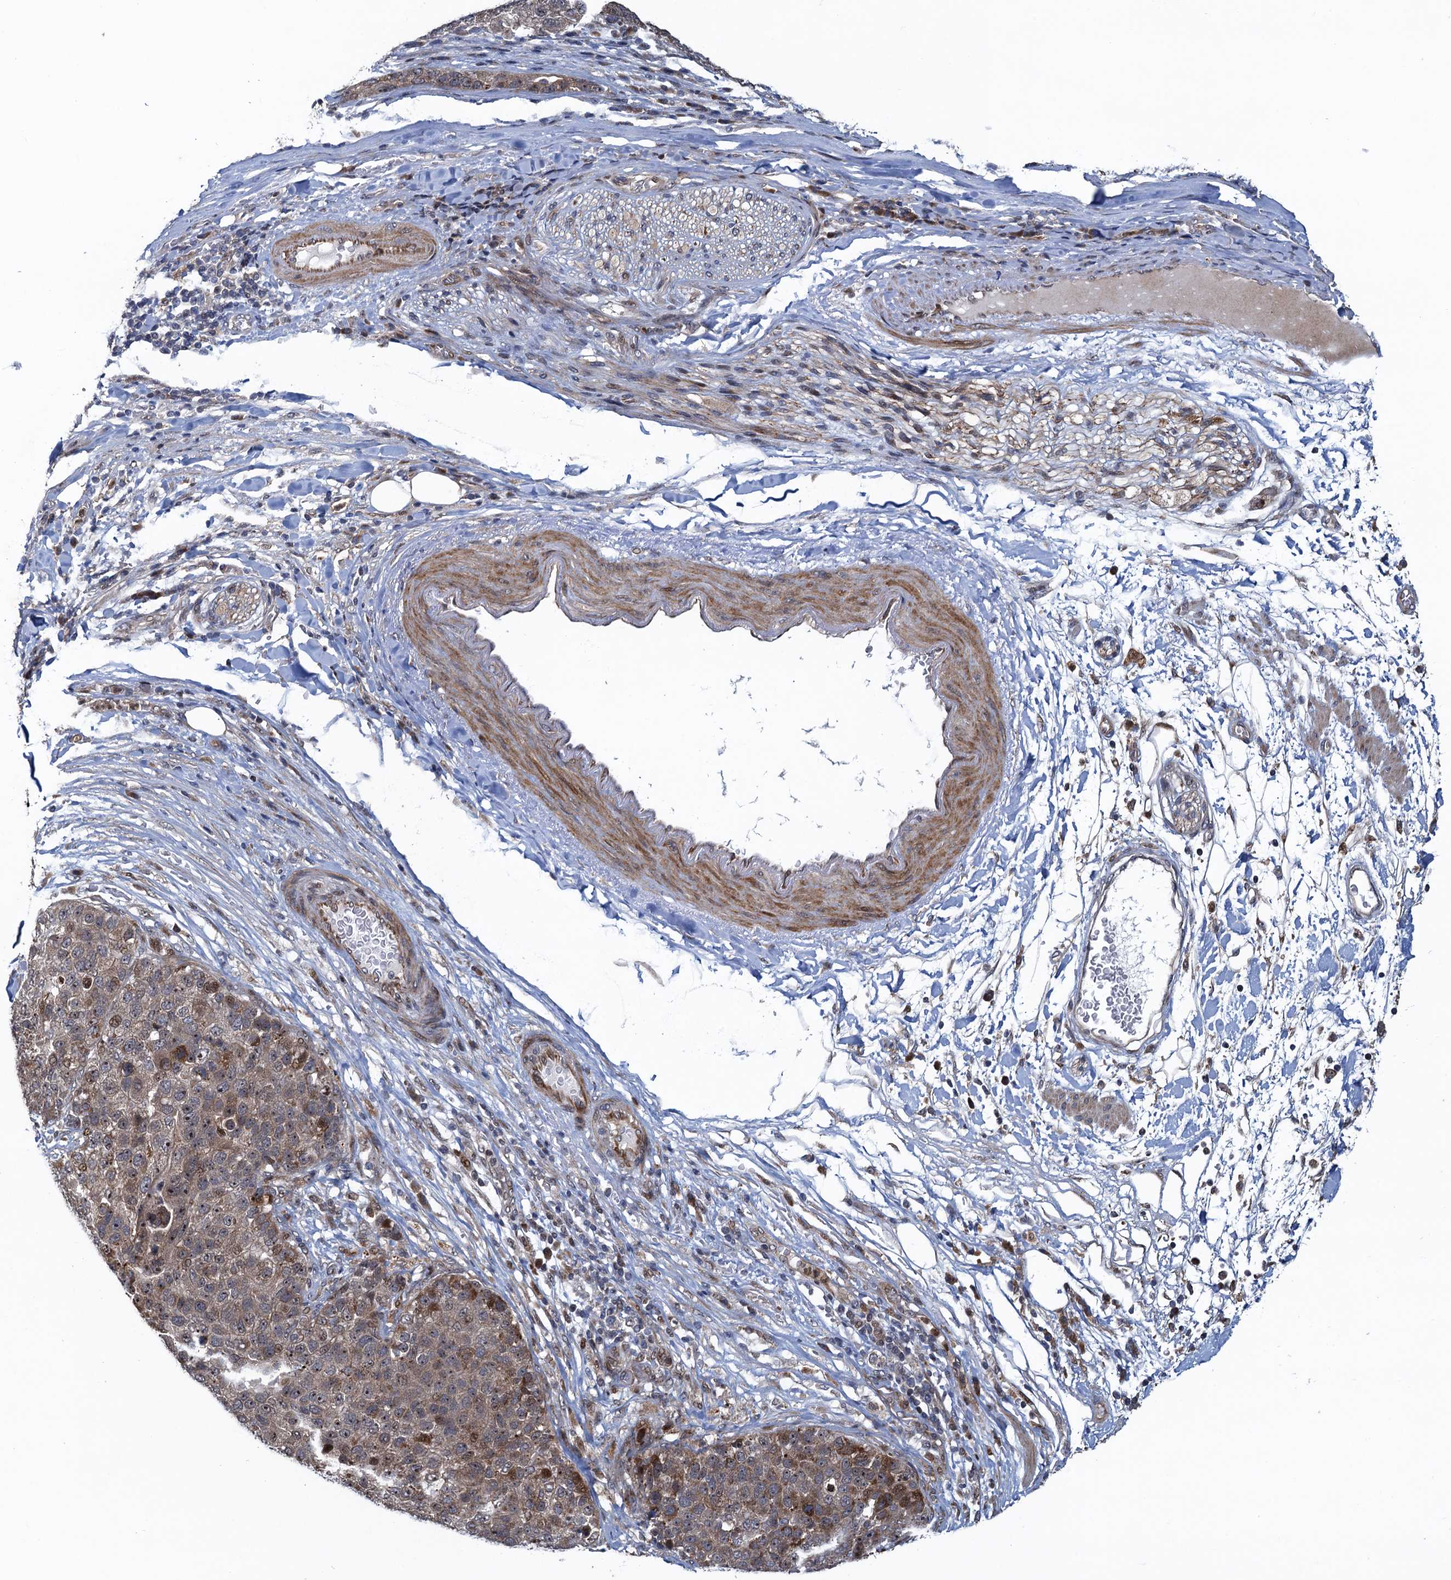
{"staining": {"intensity": "moderate", "quantity": "<25%", "location": "cytoplasmic/membranous,nuclear"}, "tissue": "pancreatic cancer", "cell_type": "Tumor cells", "image_type": "cancer", "snomed": [{"axis": "morphology", "description": "Adenocarcinoma, NOS"}, {"axis": "topography", "description": "Pancreas"}], "caption": "Protein staining of adenocarcinoma (pancreatic) tissue shows moderate cytoplasmic/membranous and nuclear positivity in approximately <25% of tumor cells.", "gene": "ATOSA", "patient": {"sex": "female", "age": 61}}